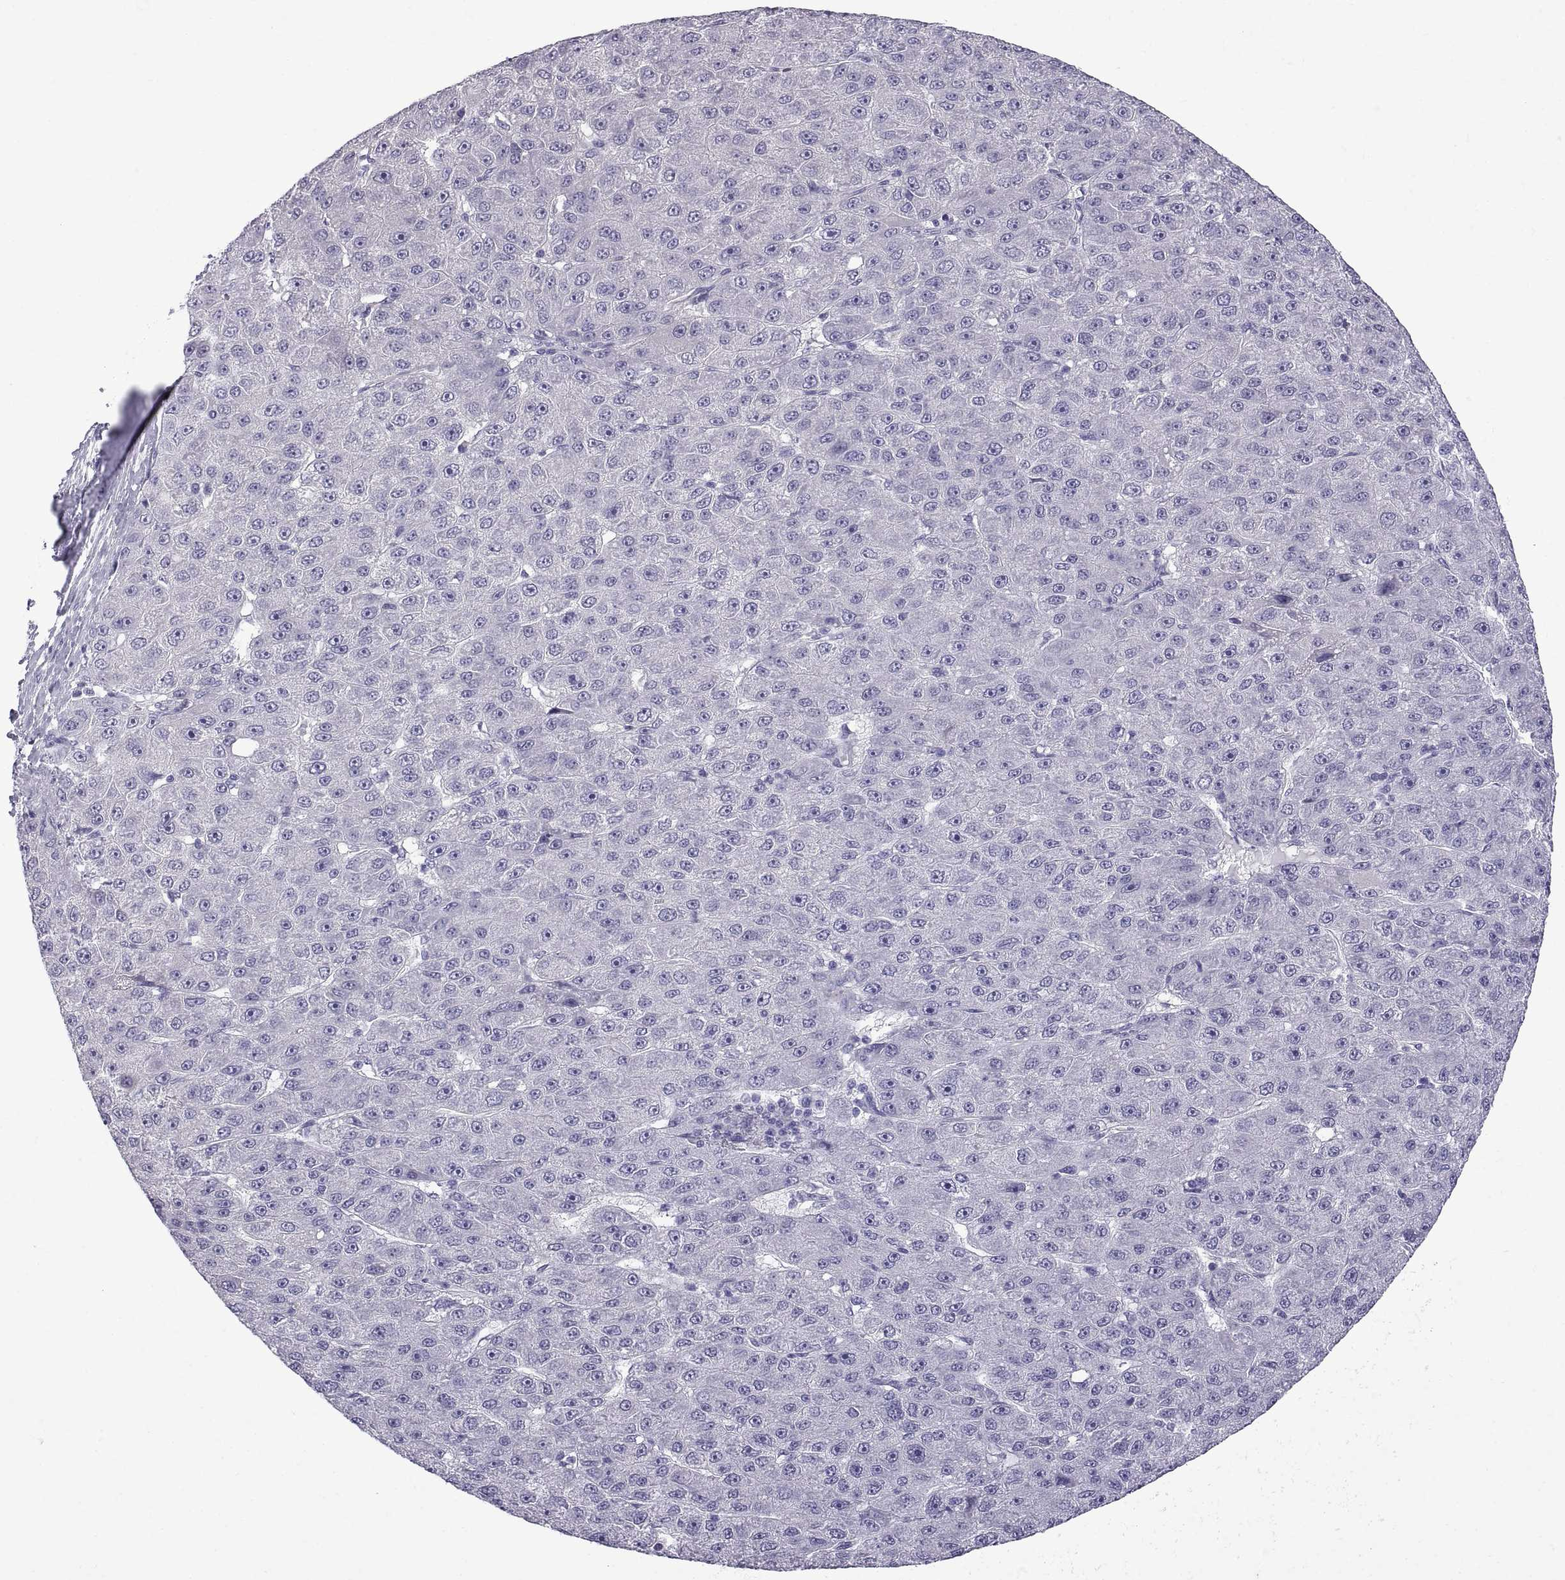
{"staining": {"intensity": "negative", "quantity": "none", "location": "none"}, "tissue": "liver cancer", "cell_type": "Tumor cells", "image_type": "cancer", "snomed": [{"axis": "morphology", "description": "Carcinoma, Hepatocellular, NOS"}, {"axis": "topography", "description": "Liver"}], "caption": "This micrograph is of liver hepatocellular carcinoma stained with IHC to label a protein in brown with the nuclei are counter-stained blue. There is no positivity in tumor cells.", "gene": "SPDYE1", "patient": {"sex": "male", "age": 67}}